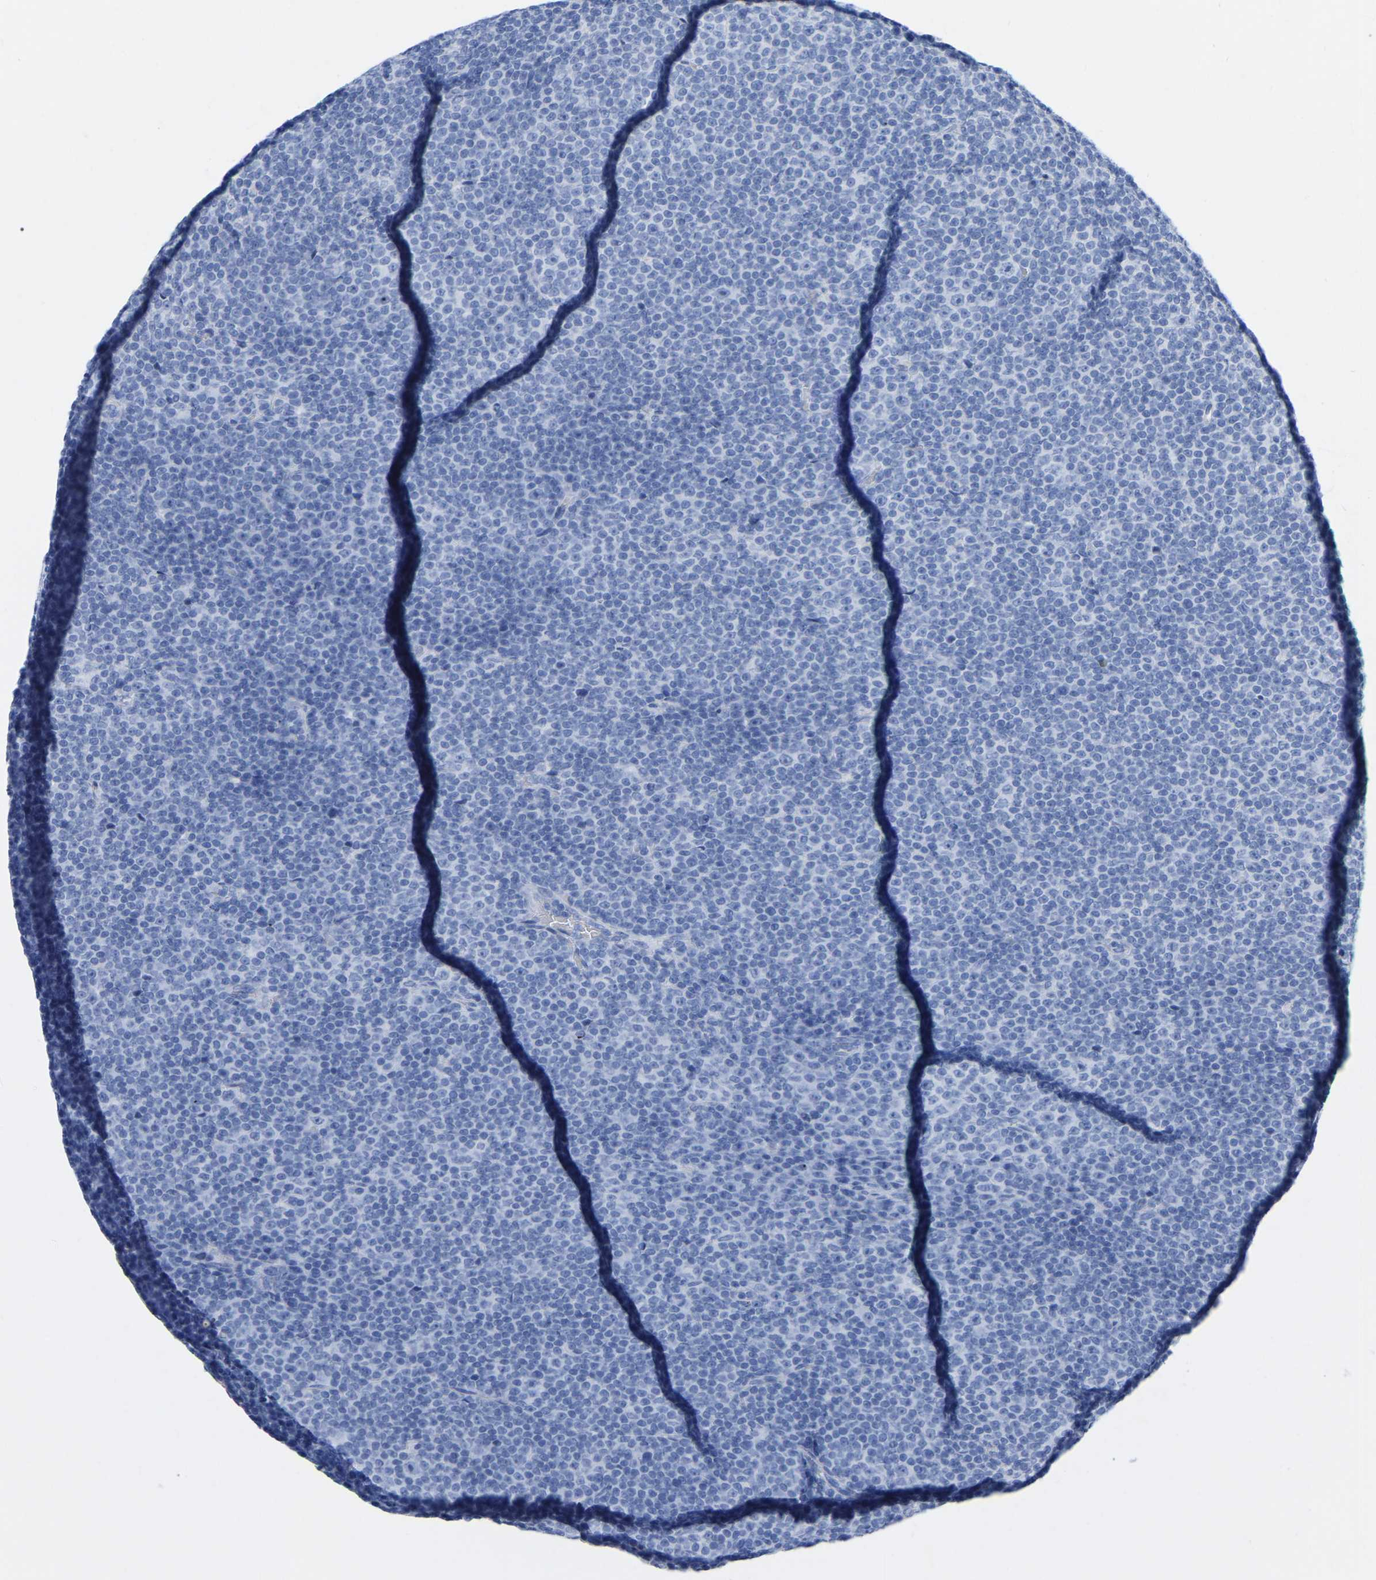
{"staining": {"intensity": "negative", "quantity": "none", "location": "none"}, "tissue": "lymphoma", "cell_type": "Tumor cells", "image_type": "cancer", "snomed": [{"axis": "morphology", "description": "Malignant lymphoma, non-Hodgkin's type, Low grade"}, {"axis": "topography", "description": "Lymph node"}], "caption": "Human malignant lymphoma, non-Hodgkin's type (low-grade) stained for a protein using immunohistochemistry (IHC) demonstrates no positivity in tumor cells.", "gene": "ZNF629", "patient": {"sex": "female", "age": 67}}